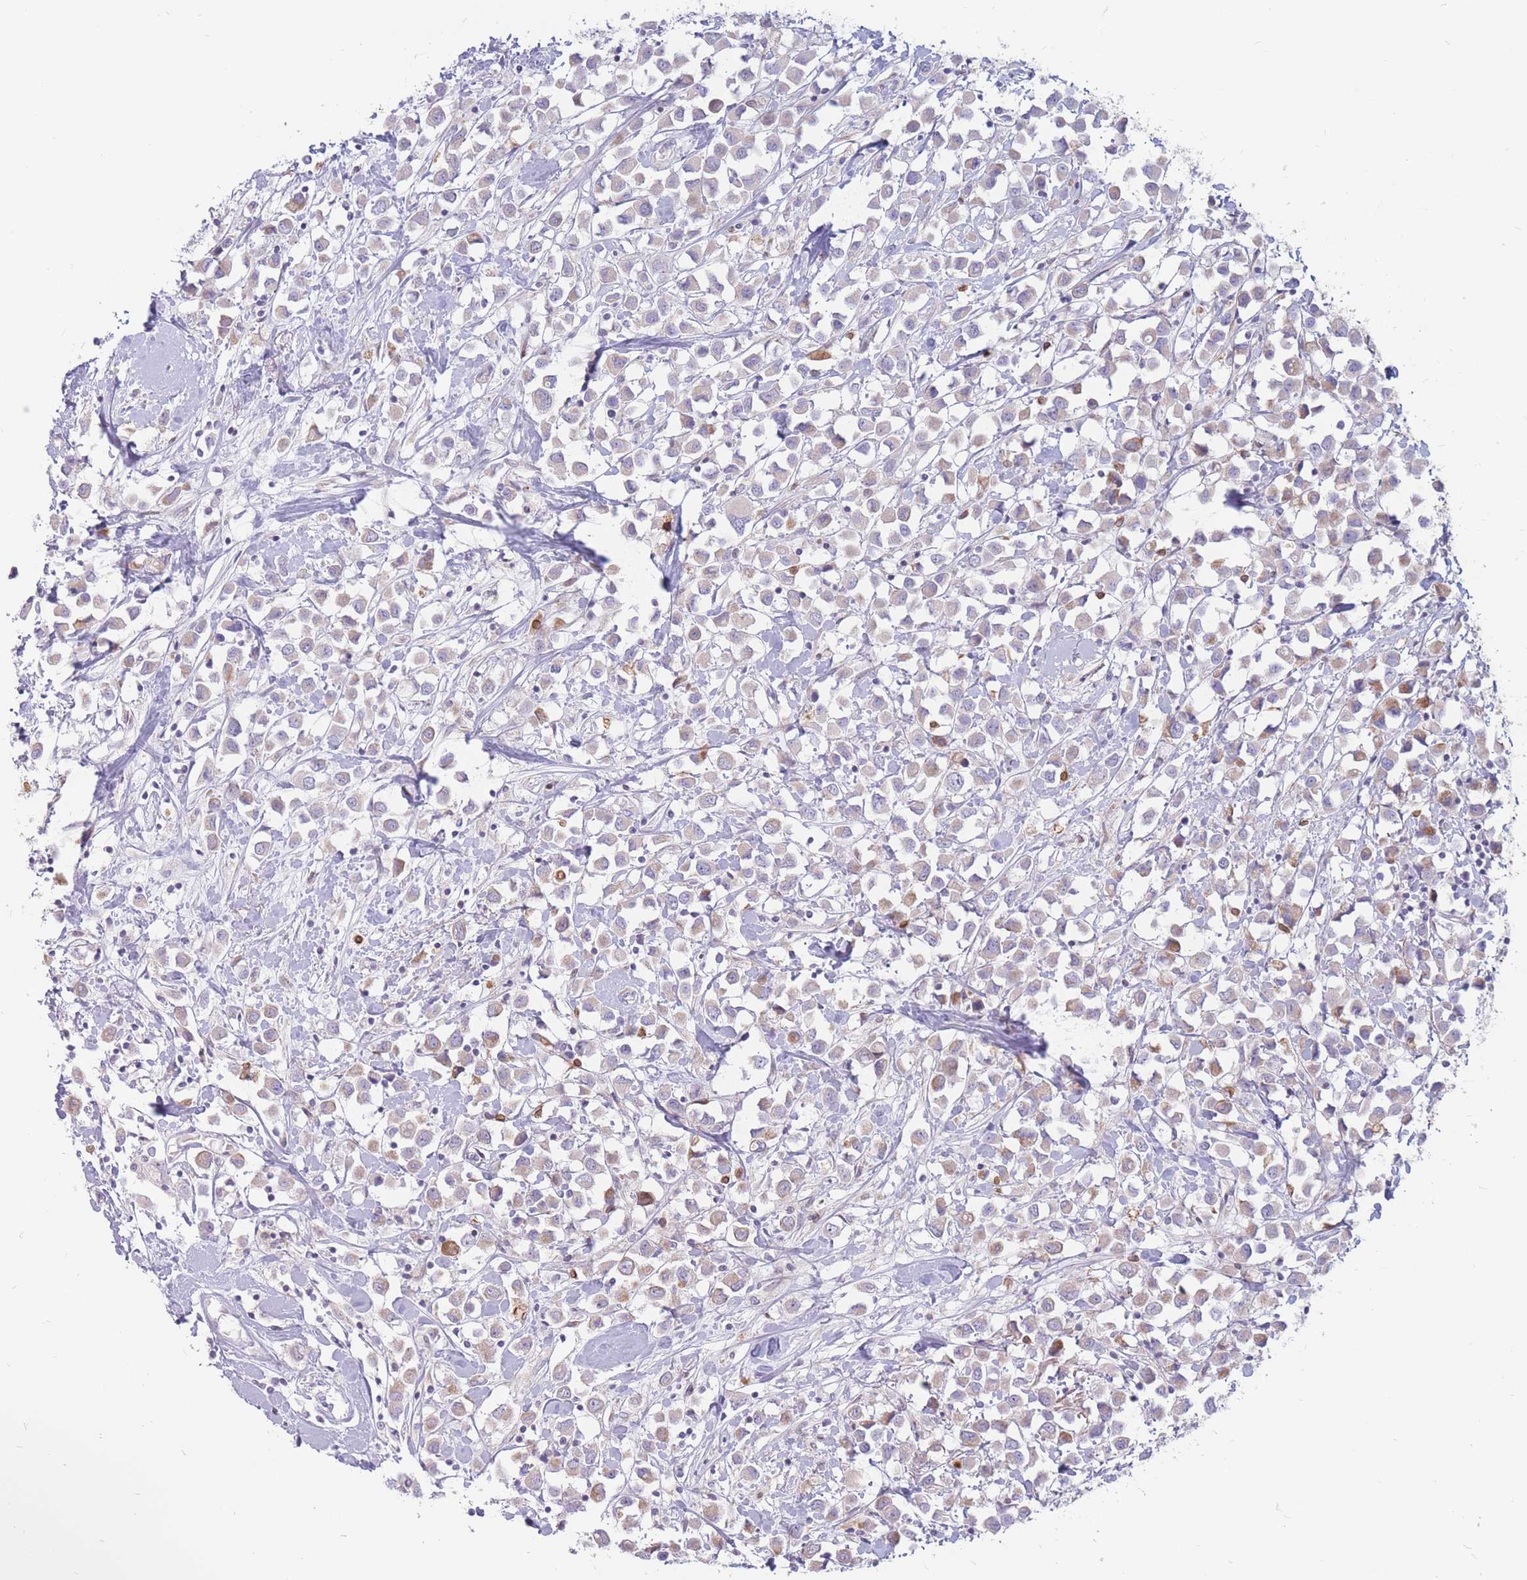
{"staining": {"intensity": "weak", "quantity": "<25%", "location": "cytoplasmic/membranous"}, "tissue": "breast cancer", "cell_type": "Tumor cells", "image_type": "cancer", "snomed": [{"axis": "morphology", "description": "Duct carcinoma"}, {"axis": "topography", "description": "Breast"}], "caption": "This is an immunohistochemistry histopathology image of infiltrating ductal carcinoma (breast). There is no expression in tumor cells.", "gene": "PTGDR", "patient": {"sex": "female", "age": 61}}